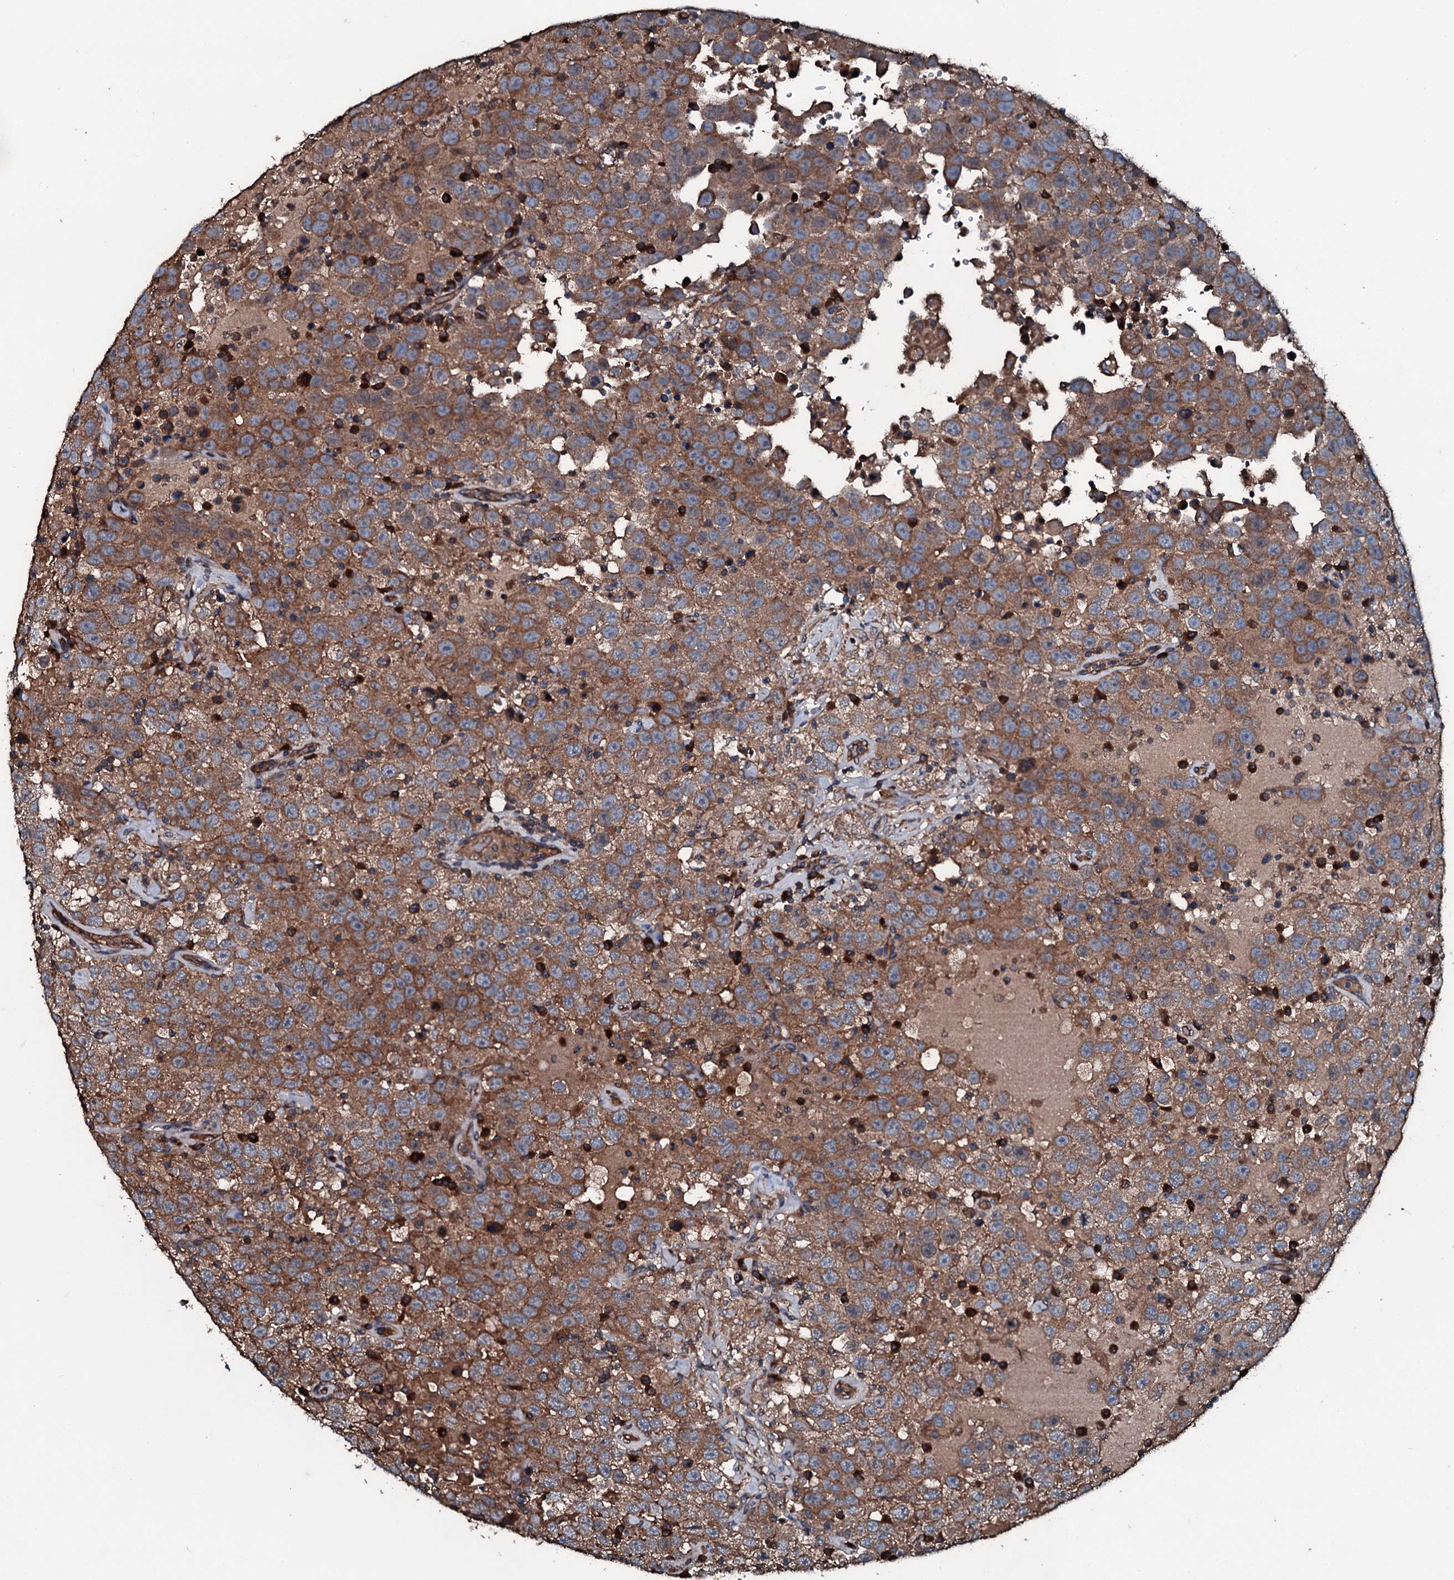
{"staining": {"intensity": "moderate", "quantity": ">75%", "location": "cytoplasmic/membranous"}, "tissue": "testis cancer", "cell_type": "Tumor cells", "image_type": "cancer", "snomed": [{"axis": "morphology", "description": "Seminoma, NOS"}, {"axis": "topography", "description": "Testis"}], "caption": "Immunohistochemical staining of testis cancer reveals medium levels of moderate cytoplasmic/membranous expression in approximately >75% of tumor cells.", "gene": "AARS1", "patient": {"sex": "male", "age": 41}}